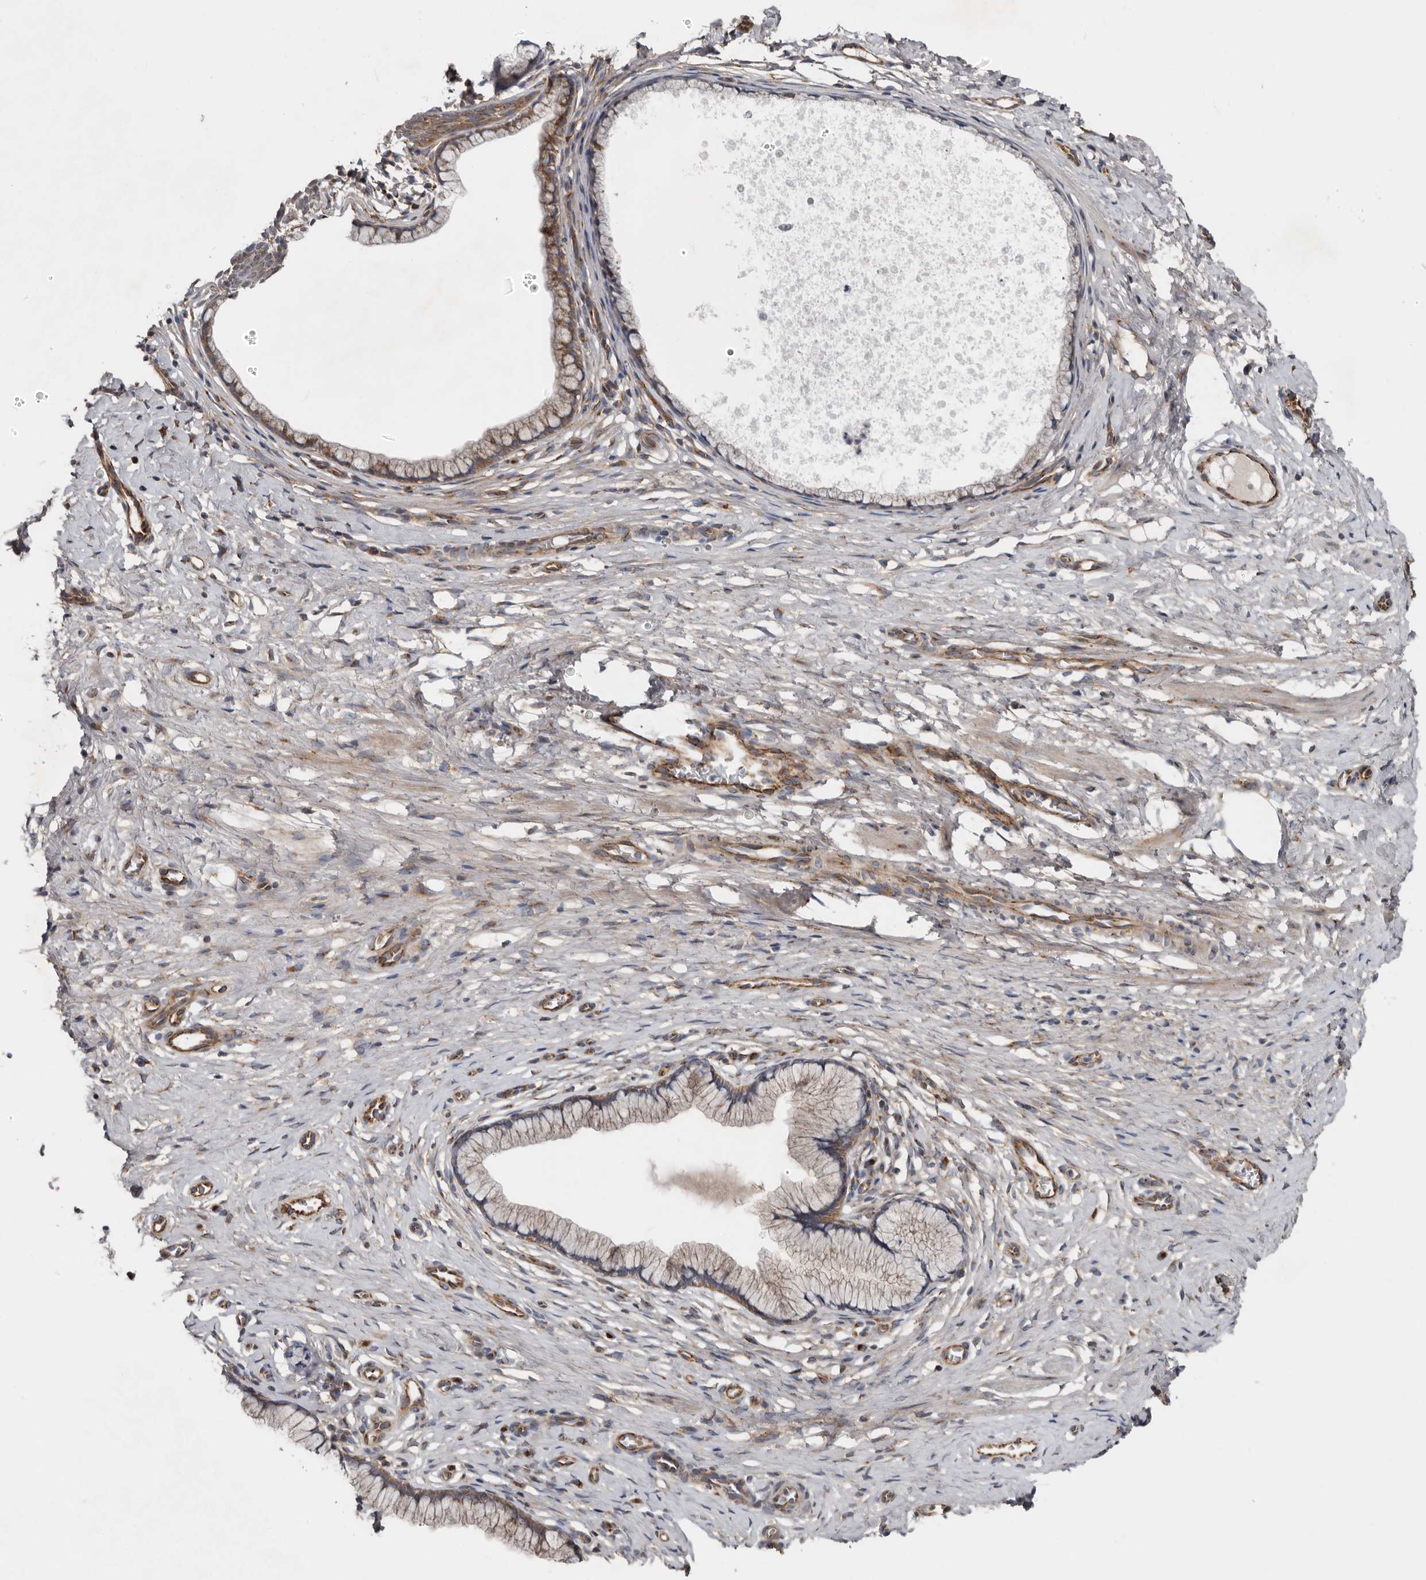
{"staining": {"intensity": "moderate", "quantity": ">75%", "location": "cytoplasmic/membranous"}, "tissue": "cervix", "cell_type": "Glandular cells", "image_type": "normal", "snomed": [{"axis": "morphology", "description": "Normal tissue, NOS"}, {"axis": "topography", "description": "Cervix"}], "caption": "Benign cervix was stained to show a protein in brown. There is medium levels of moderate cytoplasmic/membranous staining in approximately >75% of glandular cells.", "gene": "LUZP1", "patient": {"sex": "female", "age": 36}}